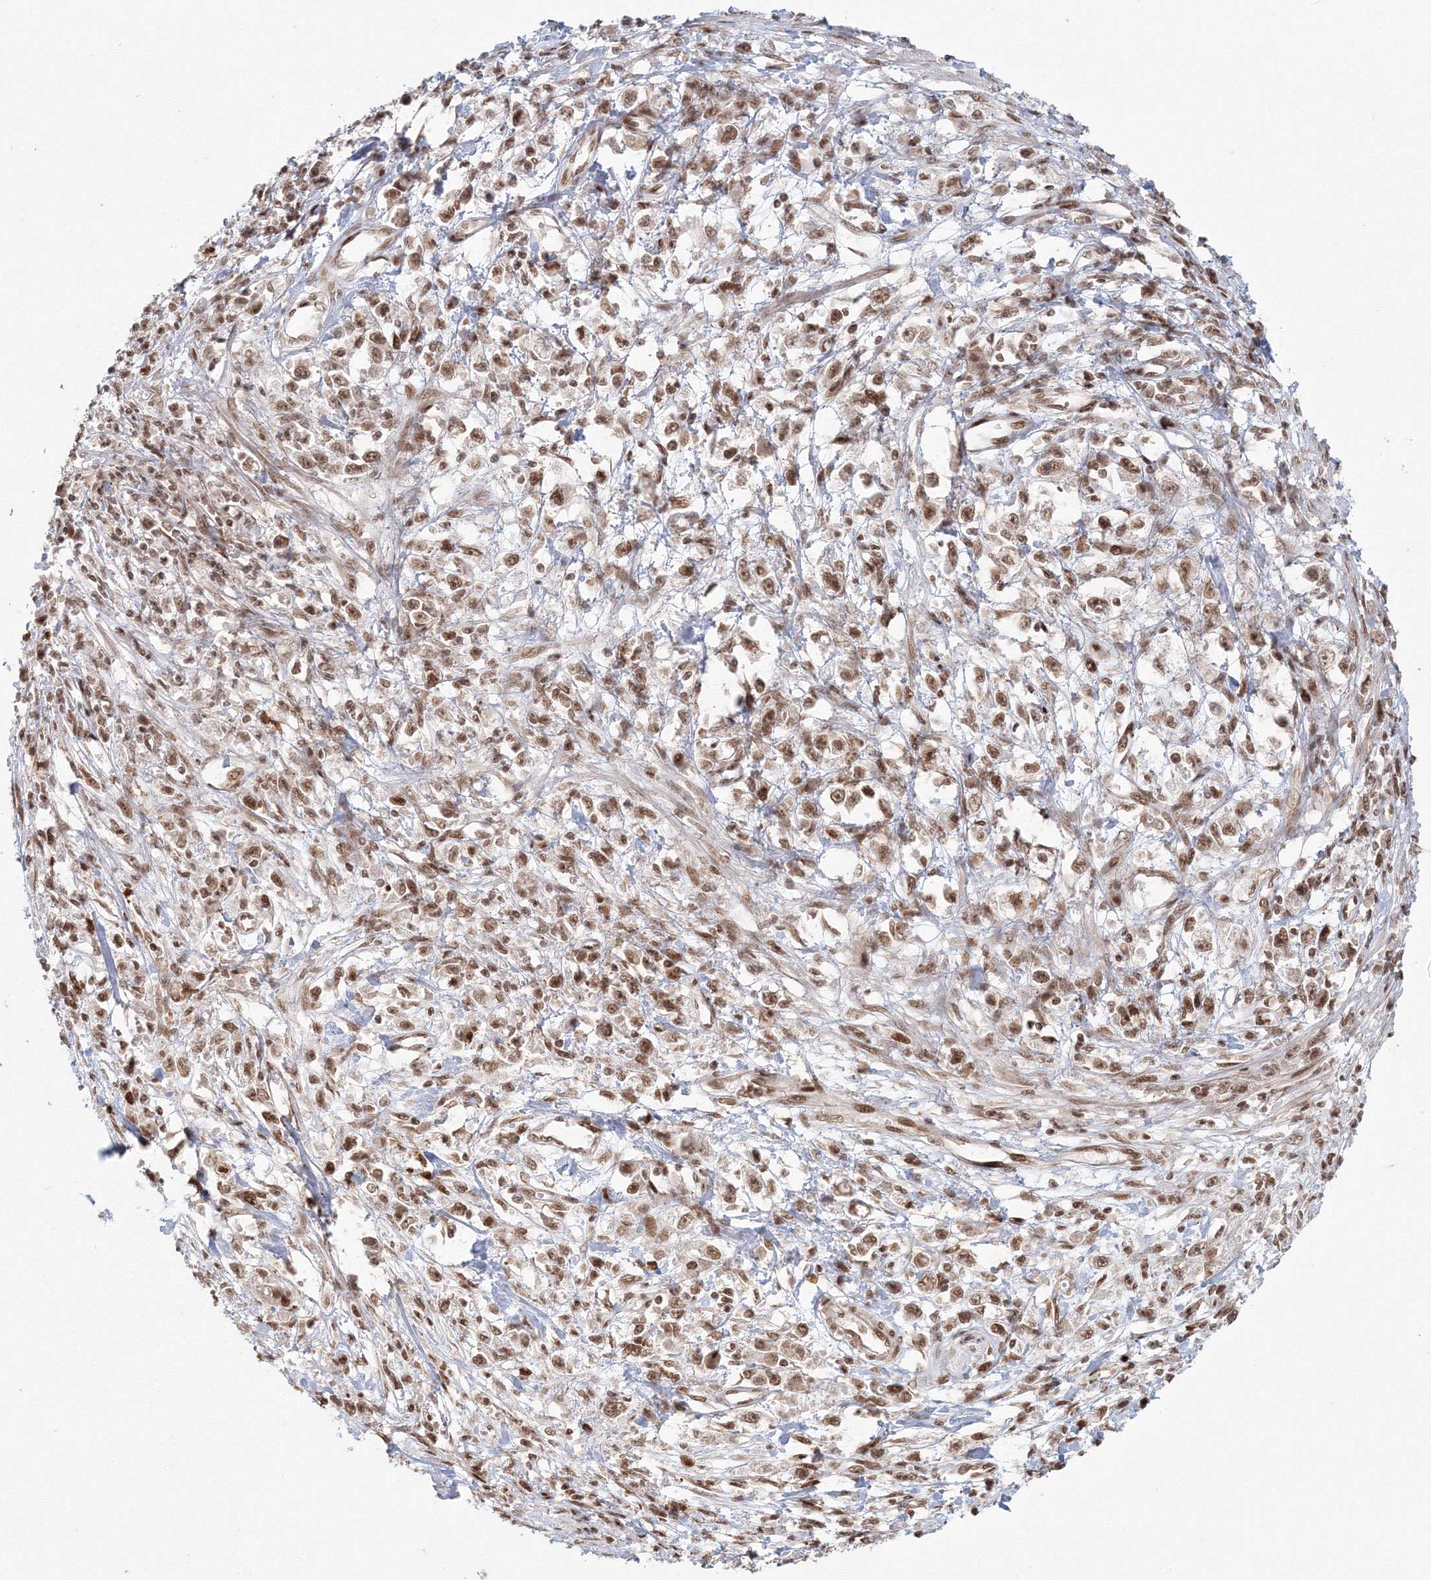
{"staining": {"intensity": "moderate", "quantity": ">75%", "location": "nuclear"}, "tissue": "stomach cancer", "cell_type": "Tumor cells", "image_type": "cancer", "snomed": [{"axis": "morphology", "description": "Adenocarcinoma, NOS"}, {"axis": "topography", "description": "Stomach"}], "caption": "Immunohistochemical staining of human adenocarcinoma (stomach) exhibits medium levels of moderate nuclear positivity in approximately >75% of tumor cells.", "gene": "KIF20A", "patient": {"sex": "female", "age": 59}}